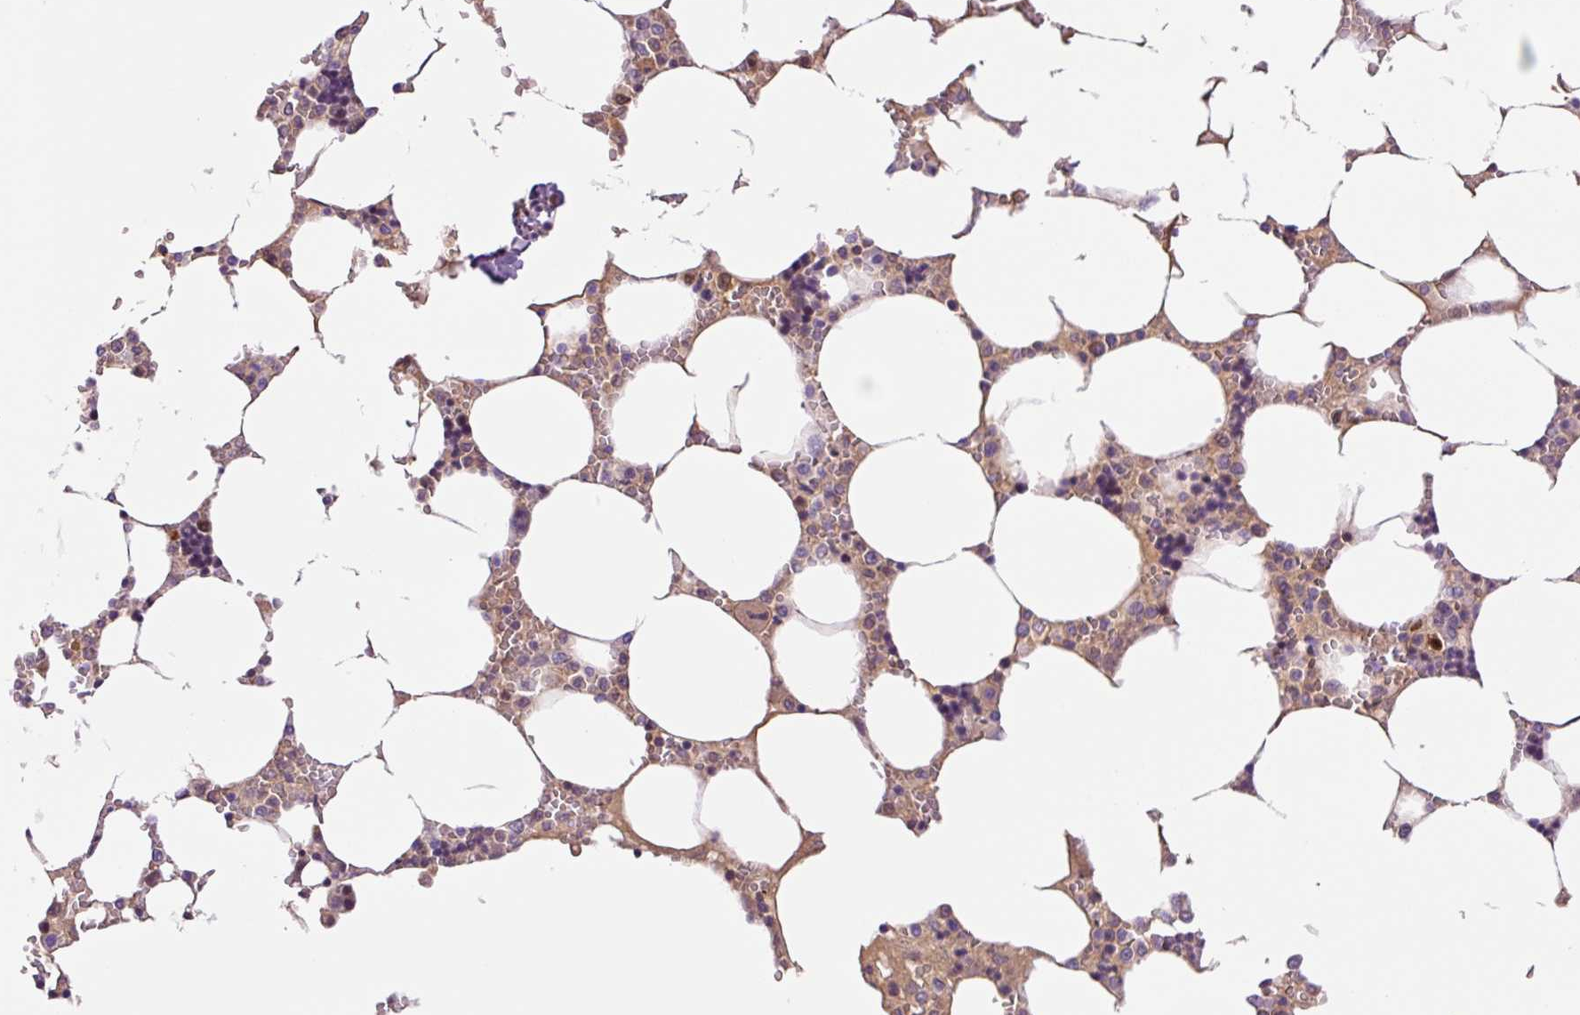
{"staining": {"intensity": "moderate", "quantity": "<25%", "location": "nuclear"}, "tissue": "bone marrow", "cell_type": "Hematopoietic cells", "image_type": "normal", "snomed": [{"axis": "morphology", "description": "Normal tissue, NOS"}, {"axis": "topography", "description": "Bone marrow"}], "caption": "Brown immunohistochemical staining in benign human bone marrow displays moderate nuclear expression in about <25% of hematopoietic cells. Using DAB (3,3'-diaminobenzidine) (brown) and hematoxylin (blue) stains, captured at high magnification using brightfield microscopy.", "gene": "DPPA4", "patient": {"sex": "male", "age": 64}}